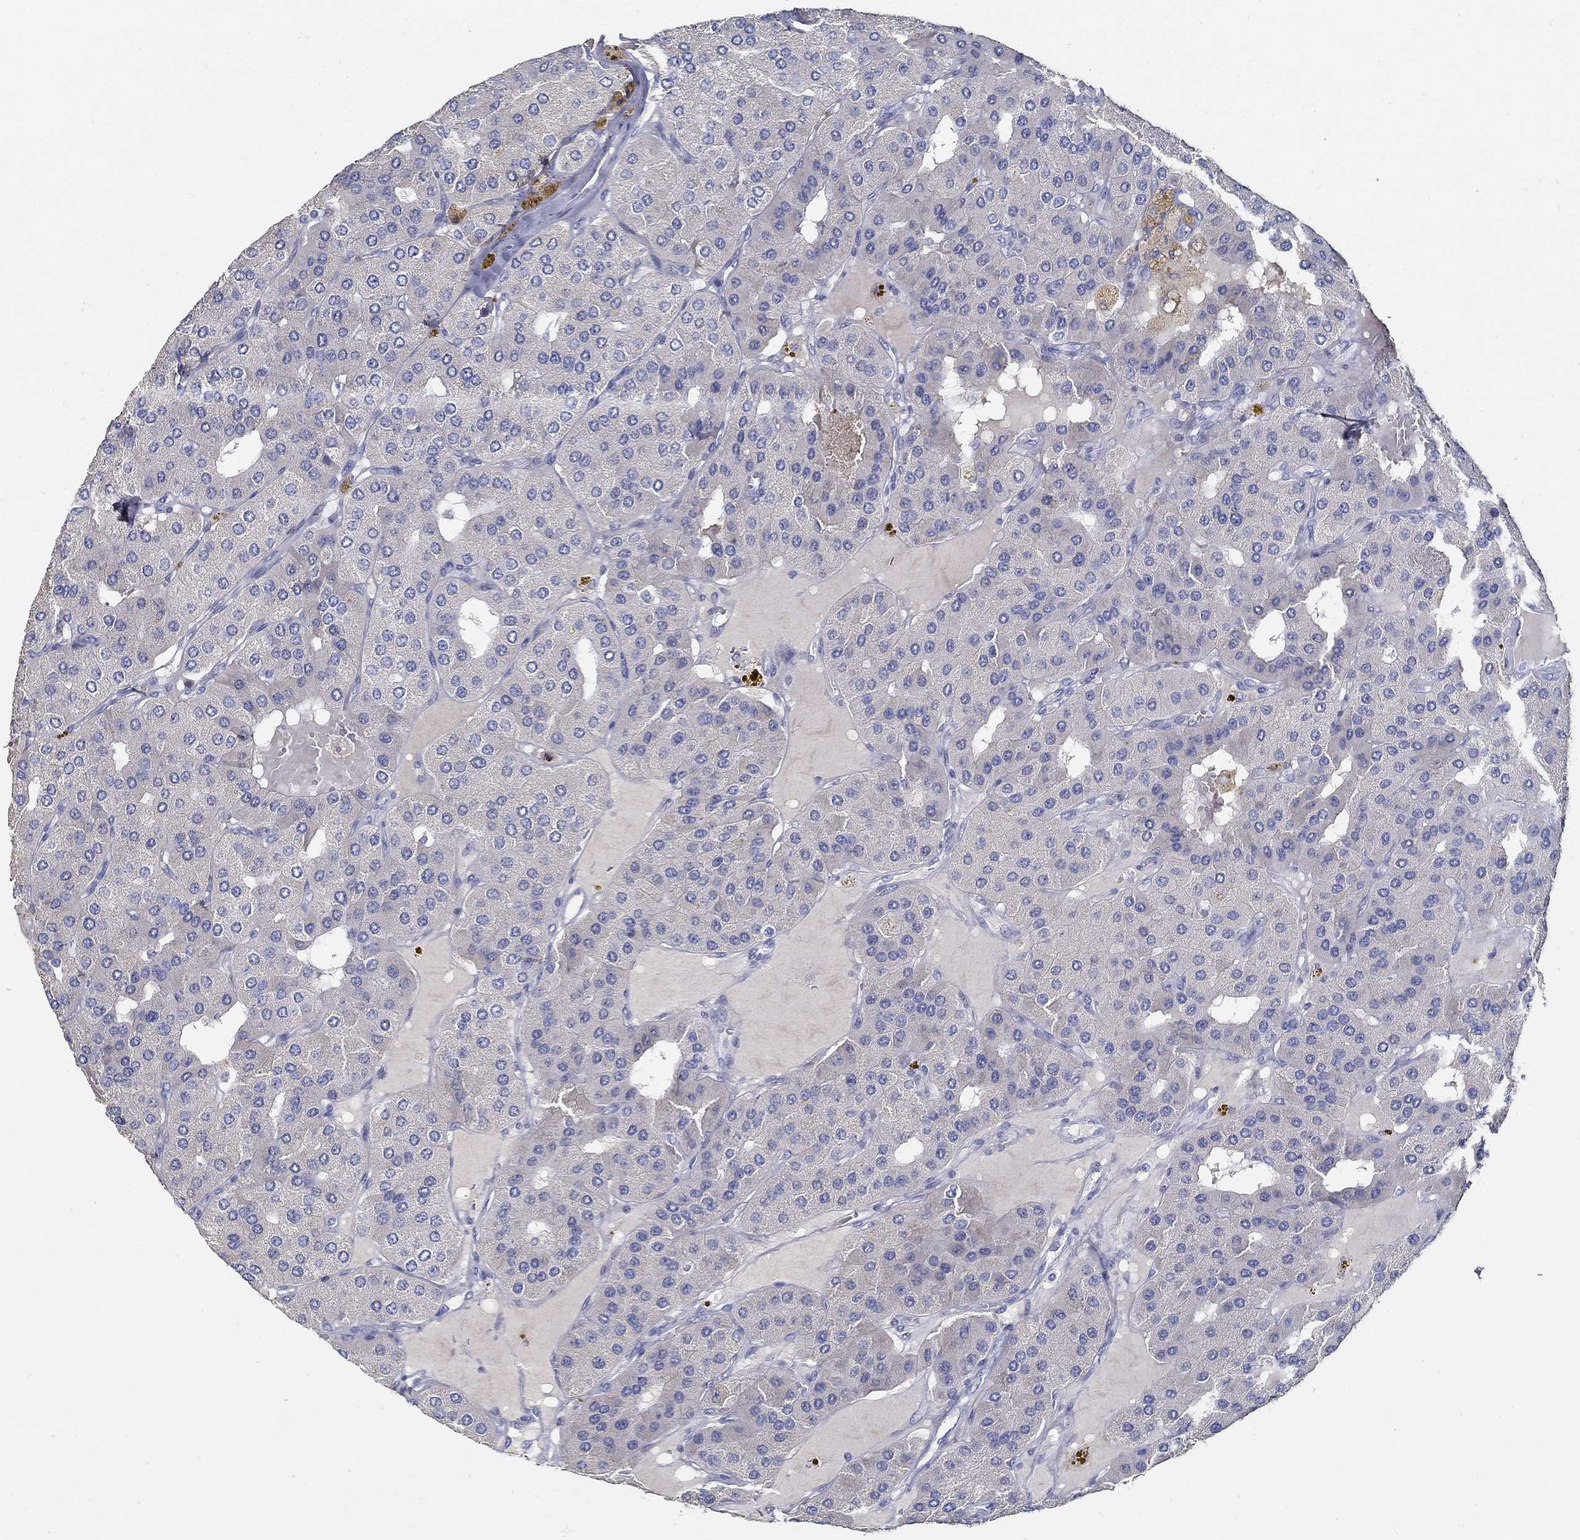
{"staining": {"intensity": "negative", "quantity": "none", "location": "none"}, "tissue": "parathyroid gland", "cell_type": "Glandular cells", "image_type": "normal", "snomed": [{"axis": "morphology", "description": "Normal tissue, NOS"}, {"axis": "morphology", "description": "Adenoma, NOS"}, {"axis": "topography", "description": "Parathyroid gland"}], "caption": "High magnification brightfield microscopy of normal parathyroid gland stained with DAB (3,3'-diaminobenzidine) (brown) and counterstained with hematoxylin (blue): glandular cells show no significant expression.", "gene": "TGFBI", "patient": {"sex": "female", "age": 86}}